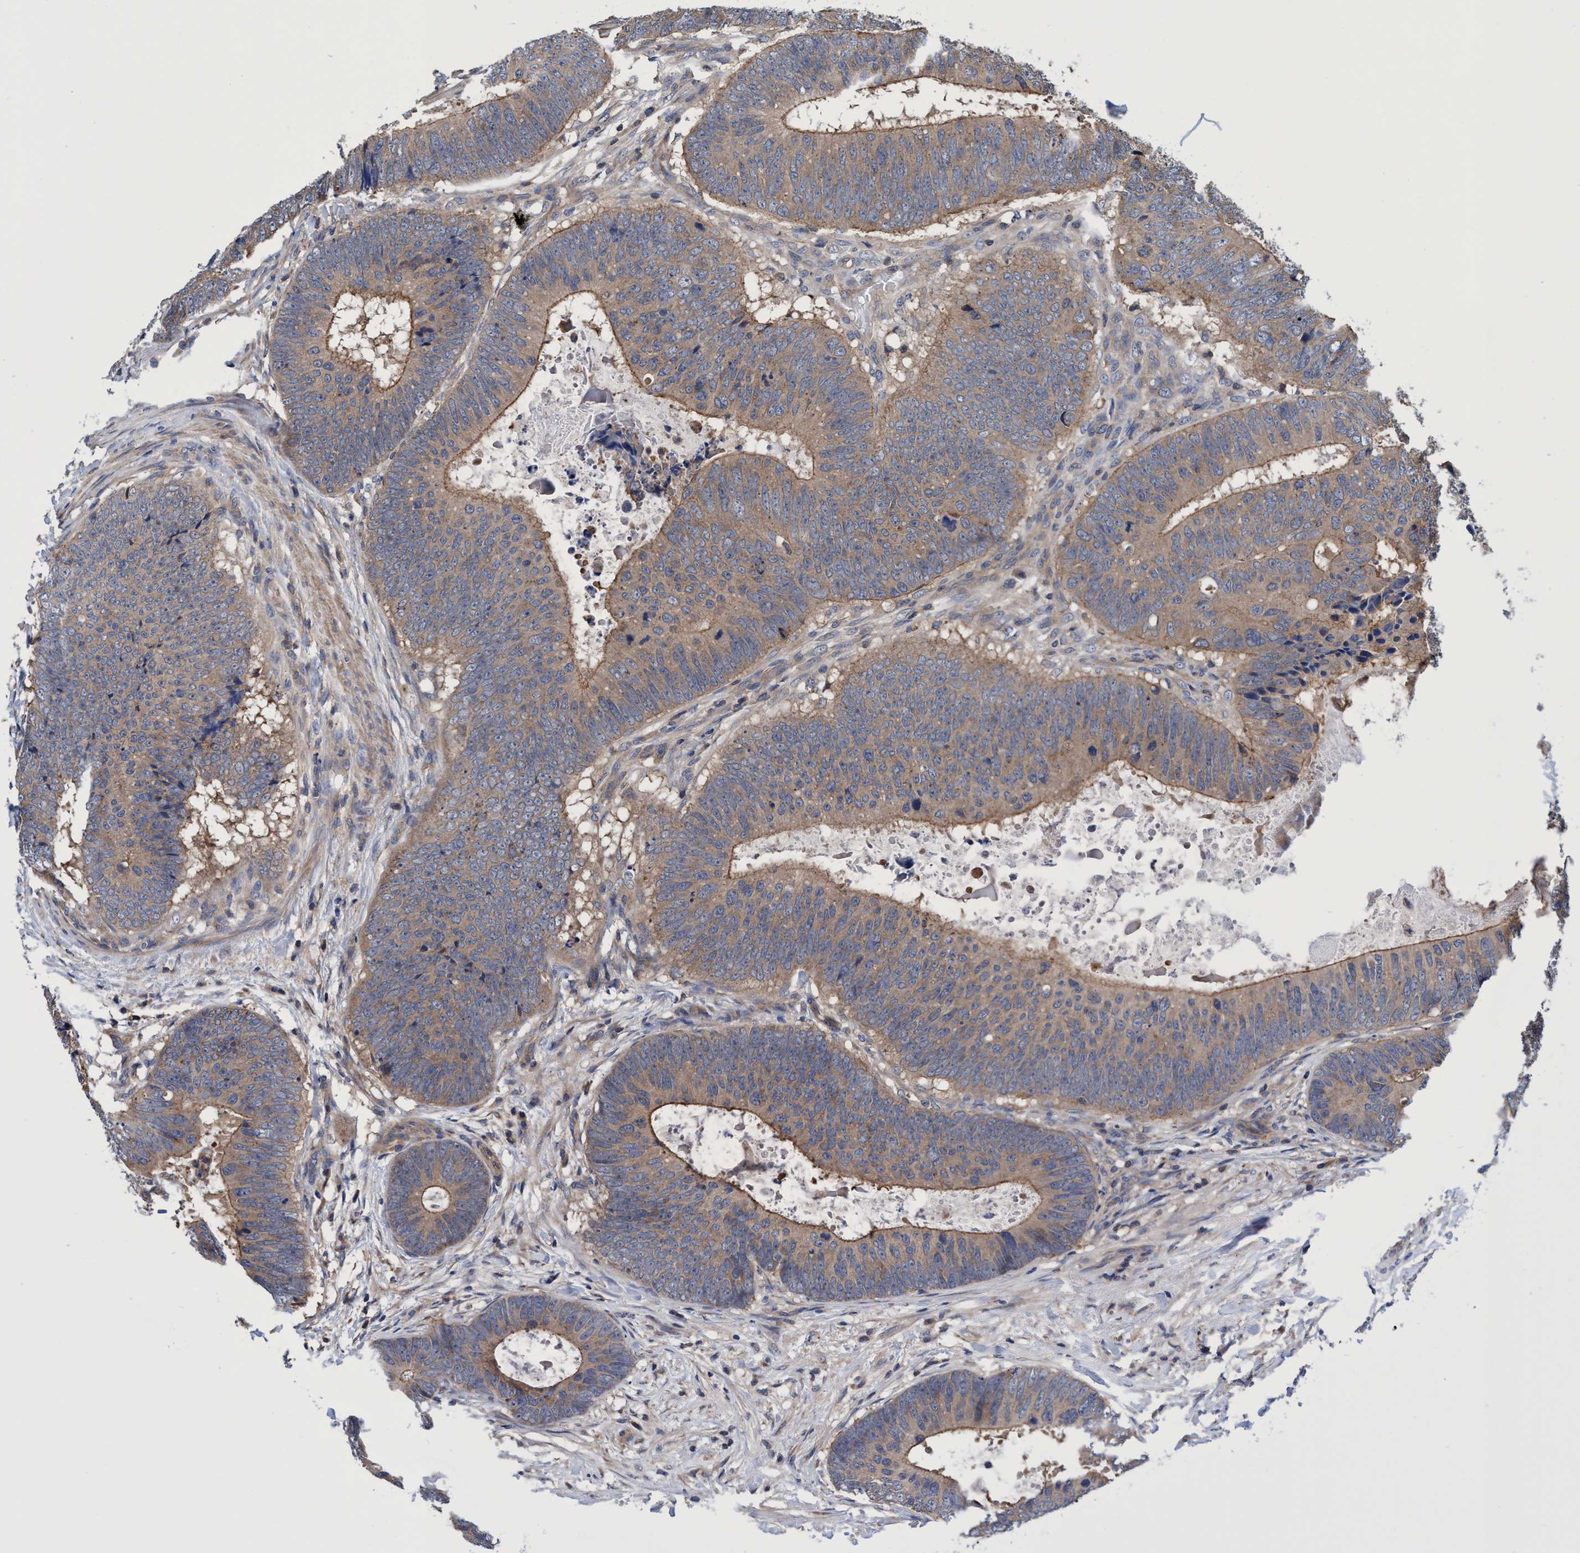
{"staining": {"intensity": "moderate", "quantity": ">75%", "location": "cytoplasmic/membranous"}, "tissue": "colorectal cancer", "cell_type": "Tumor cells", "image_type": "cancer", "snomed": [{"axis": "morphology", "description": "Adenocarcinoma, NOS"}, {"axis": "topography", "description": "Colon"}], "caption": "IHC (DAB (3,3'-diaminobenzidine)) staining of colorectal adenocarcinoma demonstrates moderate cytoplasmic/membranous protein positivity in about >75% of tumor cells.", "gene": "CALCOCO2", "patient": {"sex": "male", "age": 56}}